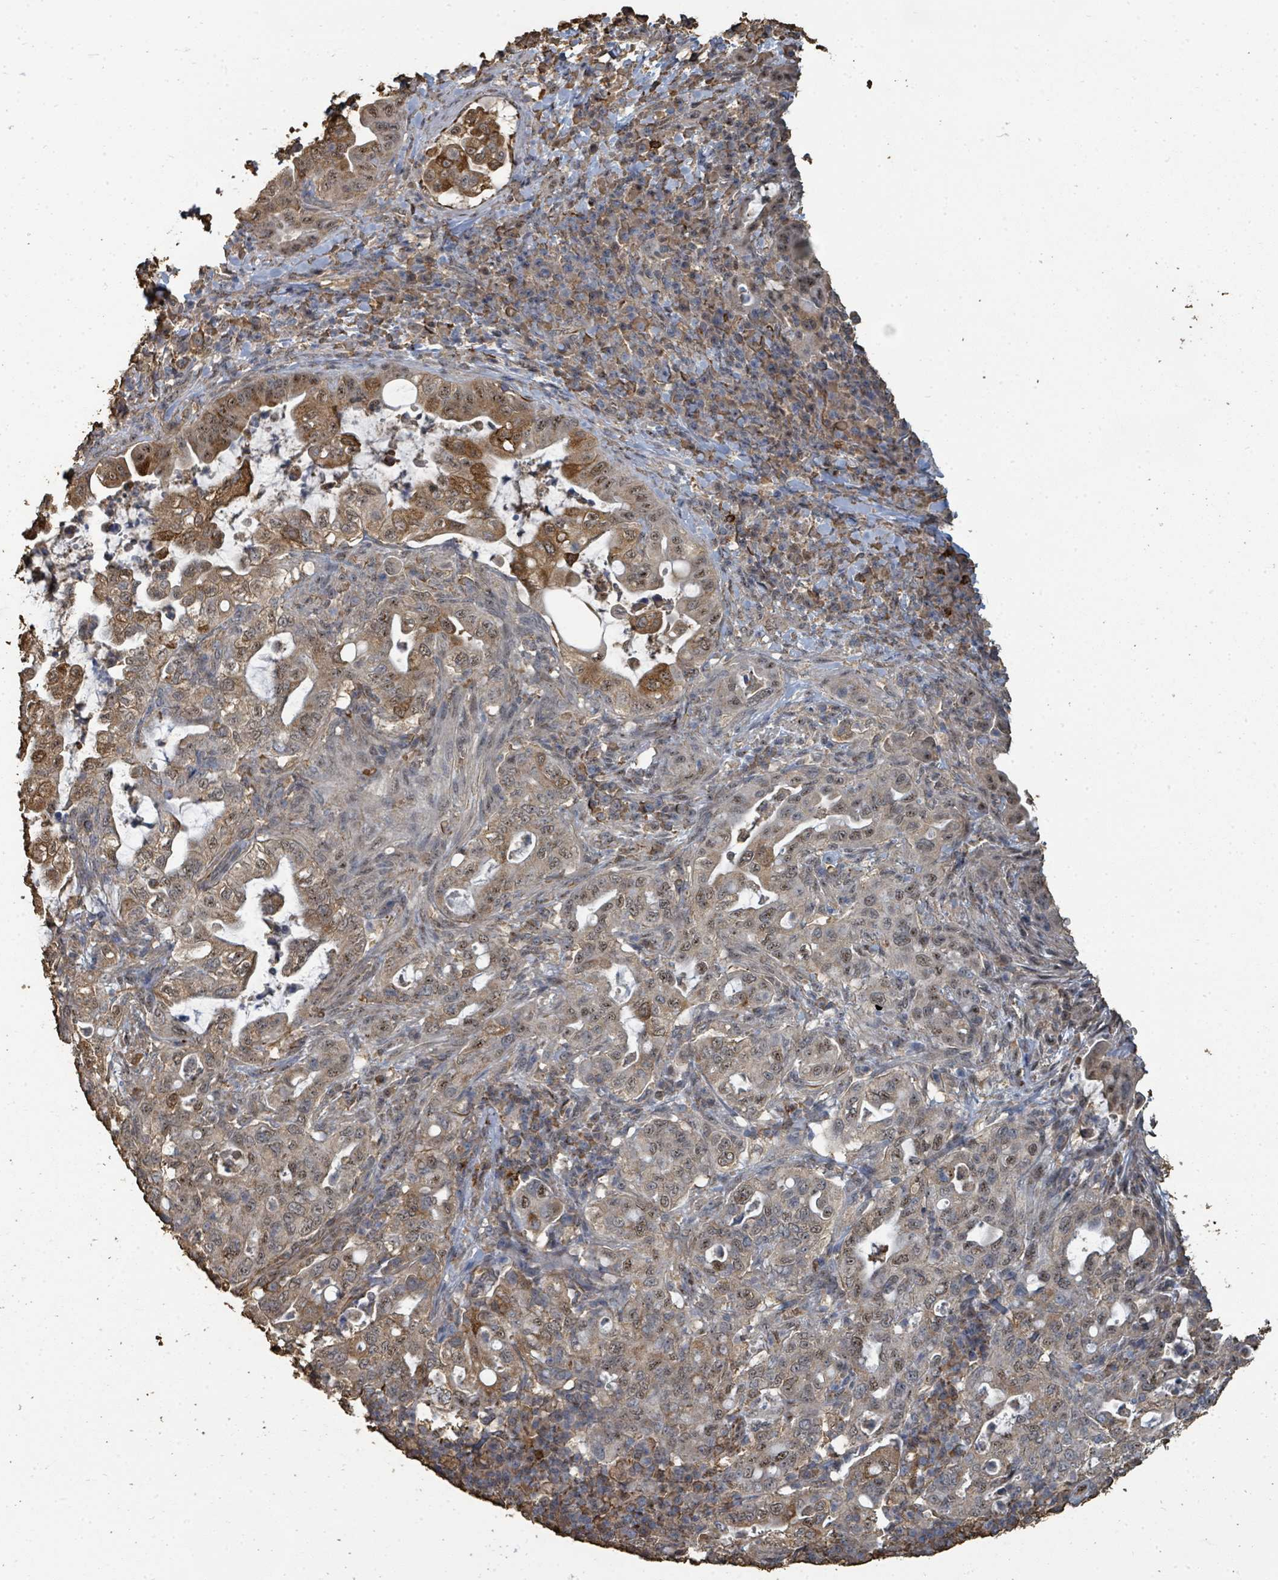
{"staining": {"intensity": "moderate", "quantity": "25%-75%", "location": "cytoplasmic/membranous,nuclear"}, "tissue": "pancreatic cancer", "cell_type": "Tumor cells", "image_type": "cancer", "snomed": [{"axis": "morphology", "description": "Normal tissue, NOS"}, {"axis": "morphology", "description": "Adenocarcinoma, NOS"}, {"axis": "topography", "description": "Lymph node"}, {"axis": "topography", "description": "Pancreas"}], "caption": "Tumor cells reveal moderate cytoplasmic/membranous and nuclear expression in about 25%-75% of cells in adenocarcinoma (pancreatic).", "gene": "C6orf52", "patient": {"sex": "female", "age": 67}}